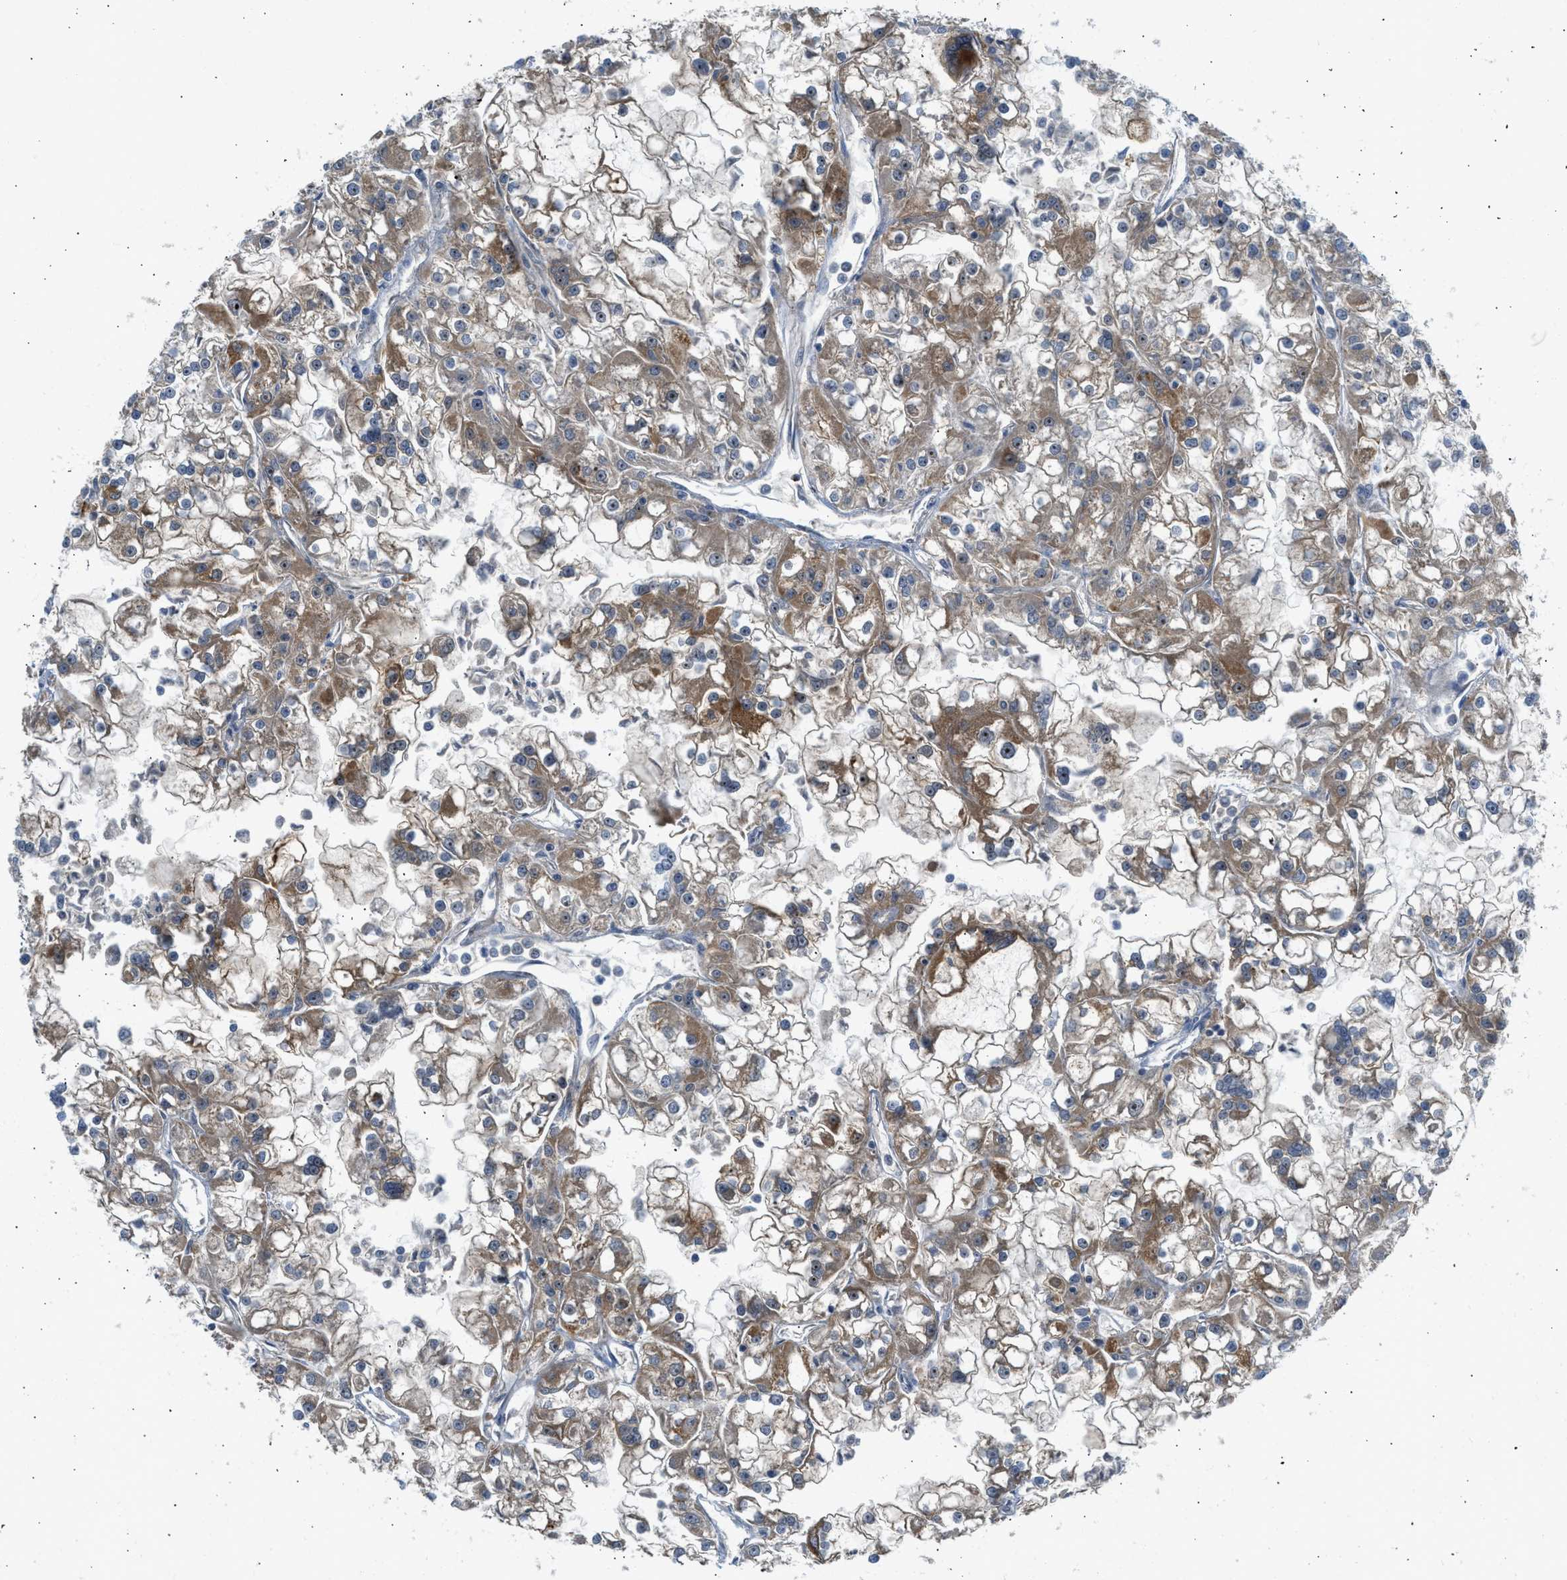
{"staining": {"intensity": "moderate", "quantity": ">75%", "location": "cytoplasmic/membranous"}, "tissue": "renal cancer", "cell_type": "Tumor cells", "image_type": "cancer", "snomed": [{"axis": "morphology", "description": "Adenocarcinoma, NOS"}, {"axis": "topography", "description": "Kidney"}], "caption": "Moderate cytoplasmic/membranous protein staining is present in about >75% of tumor cells in renal adenocarcinoma.", "gene": "SESN2", "patient": {"sex": "female", "age": 52}}